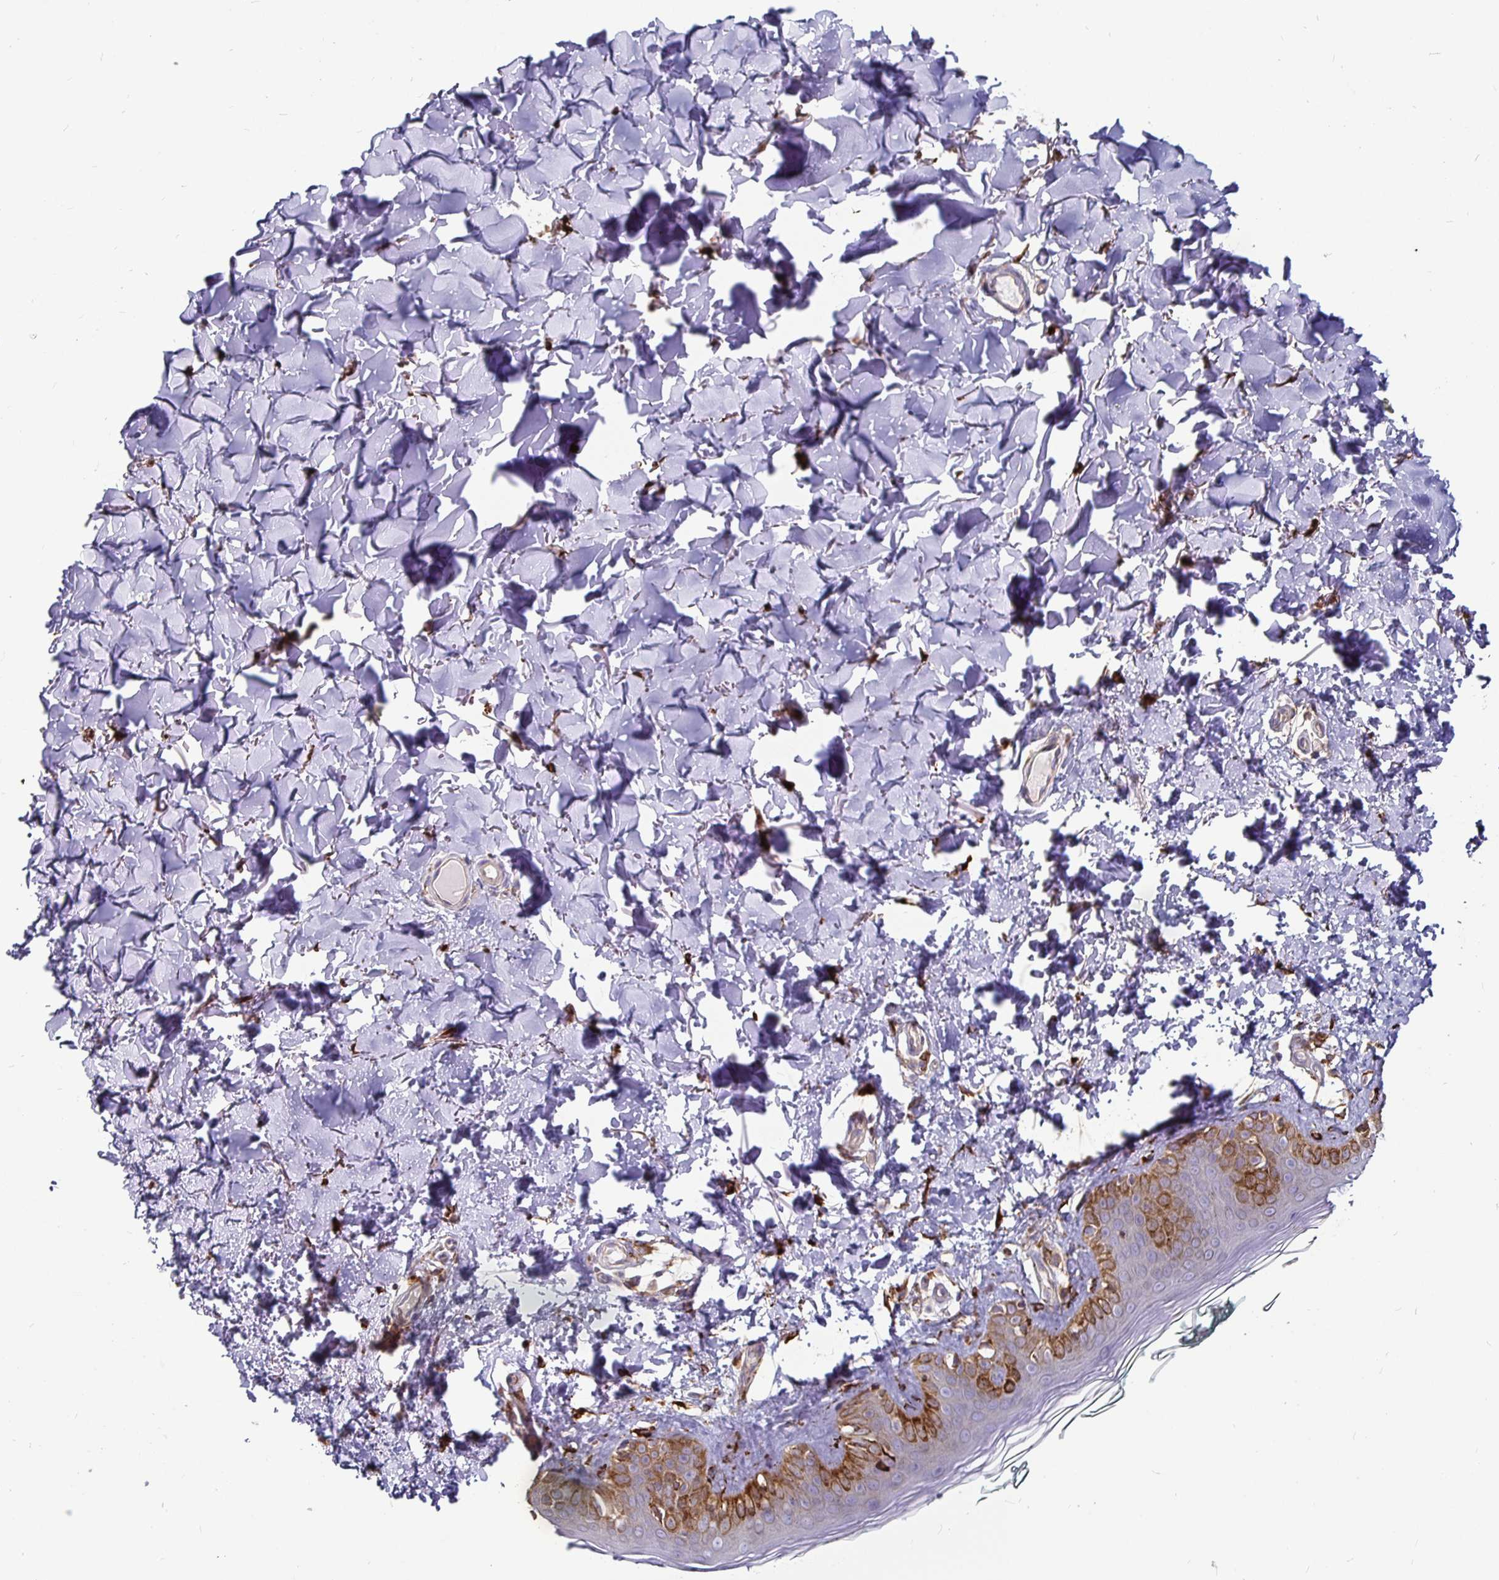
{"staining": {"intensity": "strong", "quantity": ">75%", "location": "cytoplasmic/membranous"}, "tissue": "skin", "cell_type": "Fibroblasts", "image_type": "normal", "snomed": [{"axis": "morphology", "description": "Normal tissue, NOS"}, {"axis": "topography", "description": "Skin"}, {"axis": "topography", "description": "Peripheral nerve tissue"}], "caption": "Immunohistochemical staining of normal human skin demonstrates strong cytoplasmic/membranous protein staining in about >75% of fibroblasts.", "gene": "P4HA2", "patient": {"sex": "female", "age": 45}}